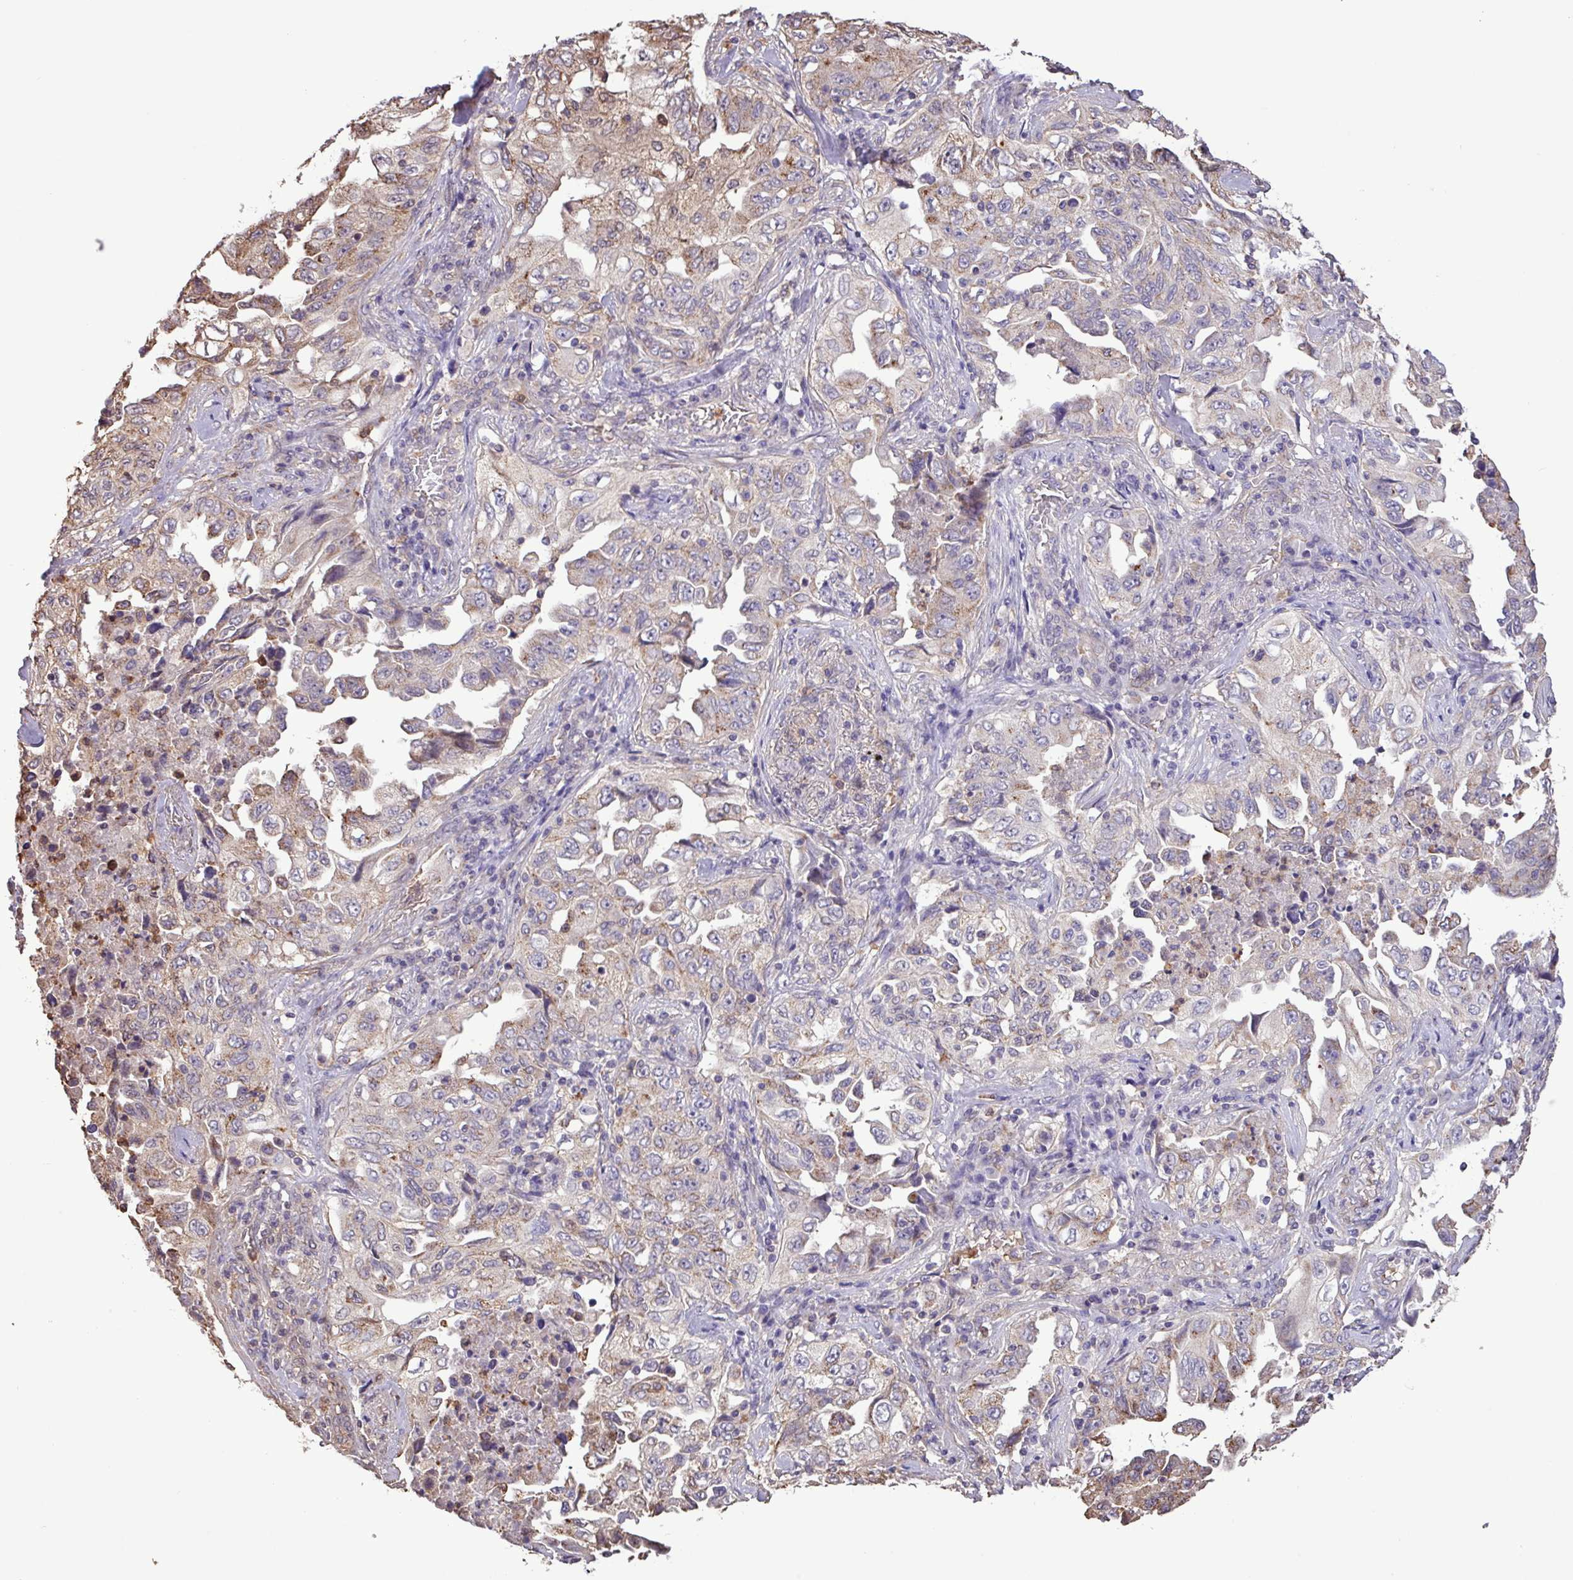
{"staining": {"intensity": "weak", "quantity": "25%-75%", "location": "cytoplasmic/membranous"}, "tissue": "lung cancer", "cell_type": "Tumor cells", "image_type": "cancer", "snomed": [{"axis": "morphology", "description": "Adenocarcinoma, NOS"}, {"axis": "topography", "description": "Lung"}], "caption": "Approximately 25%-75% of tumor cells in lung cancer demonstrate weak cytoplasmic/membranous protein positivity as visualized by brown immunohistochemical staining.", "gene": "CHST11", "patient": {"sex": "female", "age": 51}}